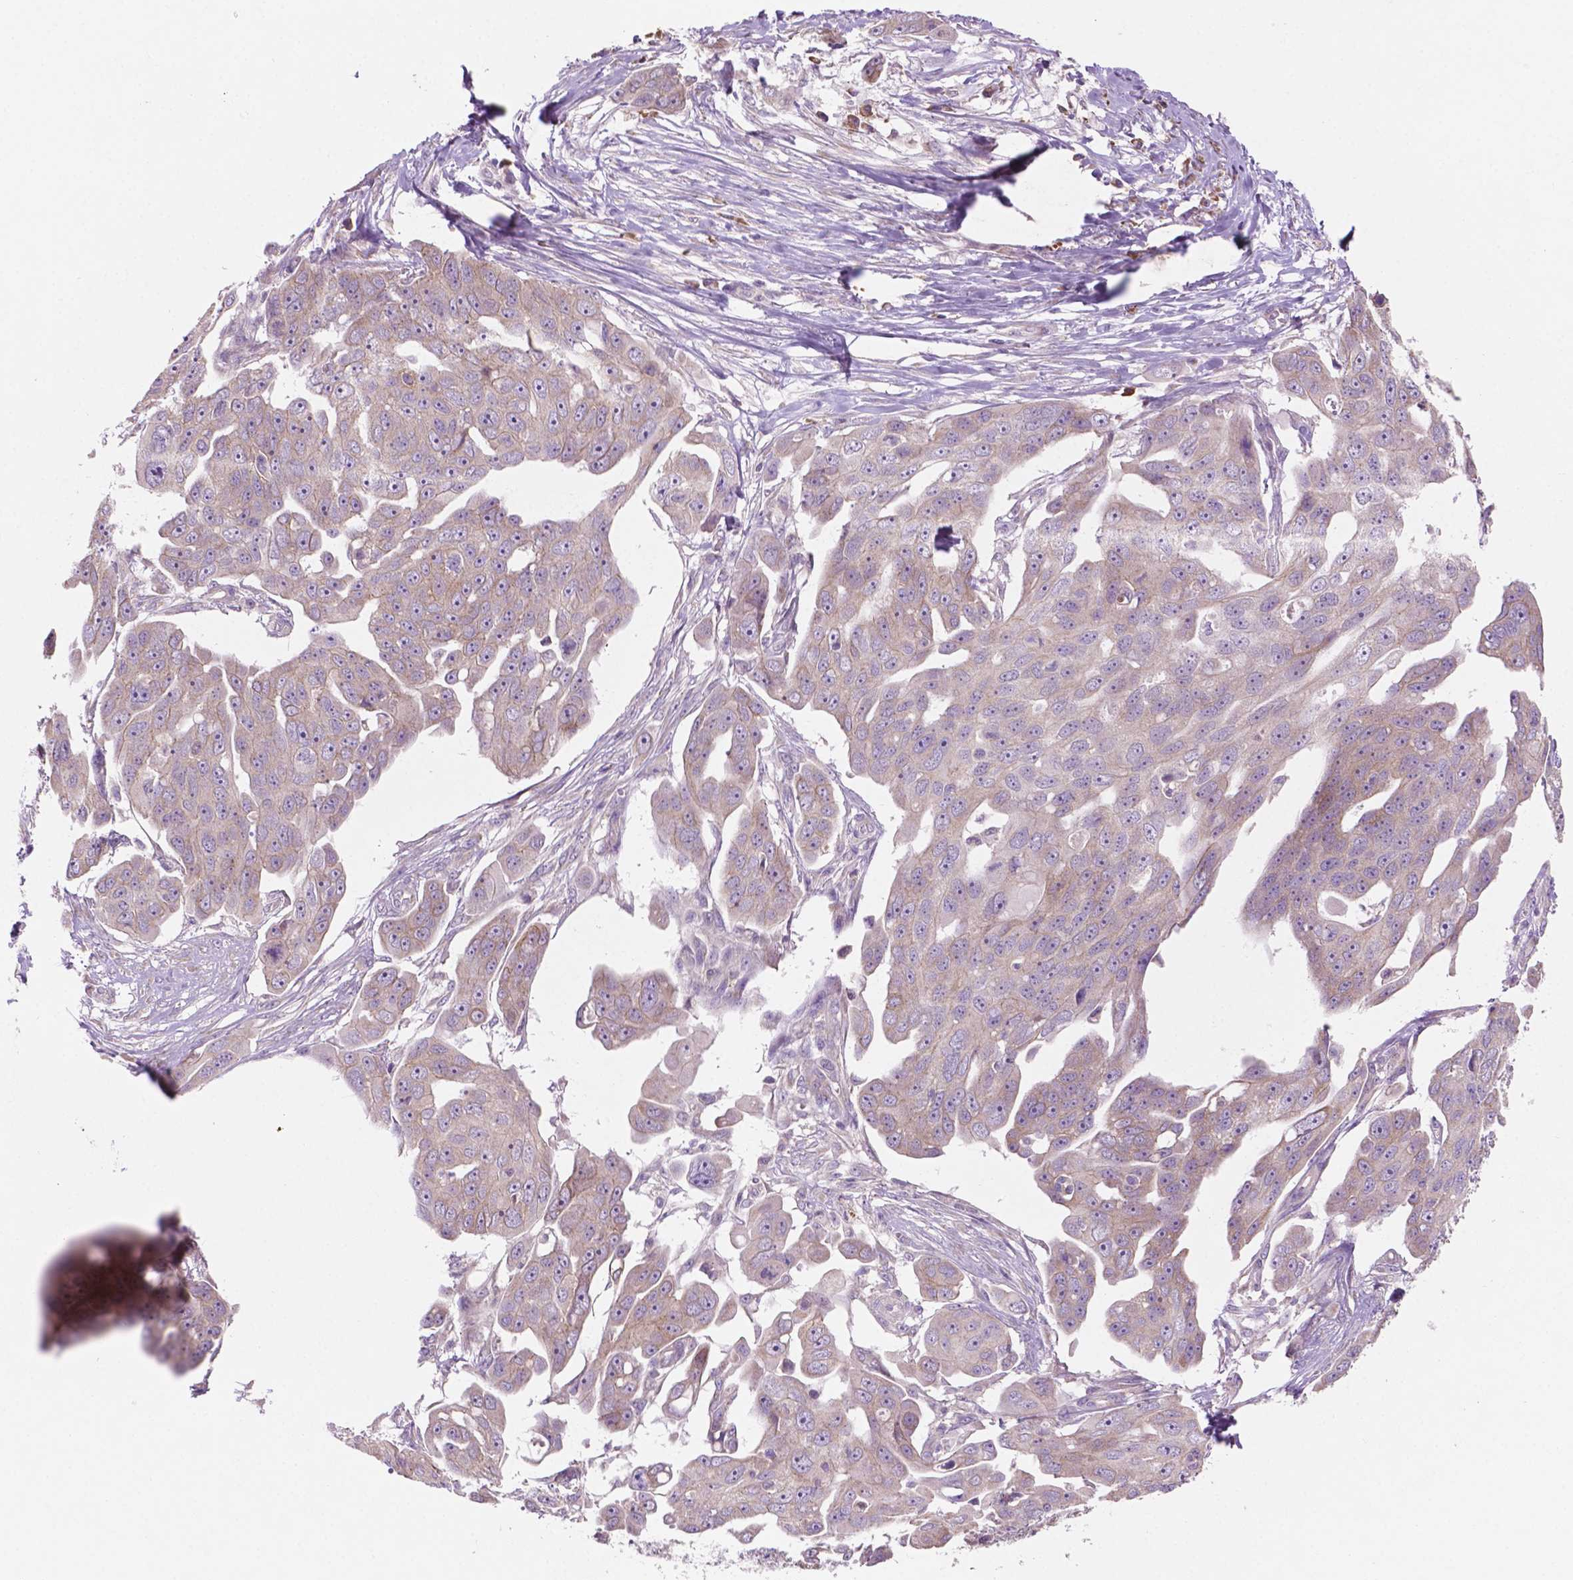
{"staining": {"intensity": "weak", "quantity": ">75%", "location": "cytoplasmic/membranous"}, "tissue": "ovarian cancer", "cell_type": "Tumor cells", "image_type": "cancer", "snomed": [{"axis": "morphology", "description": "Carcinoma, endometroid"}, {"axis": "topography", "description": "Ovary"}], "caption": "Immunohistochemistry of ovarian endometroid carcinoma reveals low levels of weak cytoplasmic/membranous expression in about >75% of tumor cells.", "gene": "LRP1B", "patient": {"sex": "female", "age": 70}}